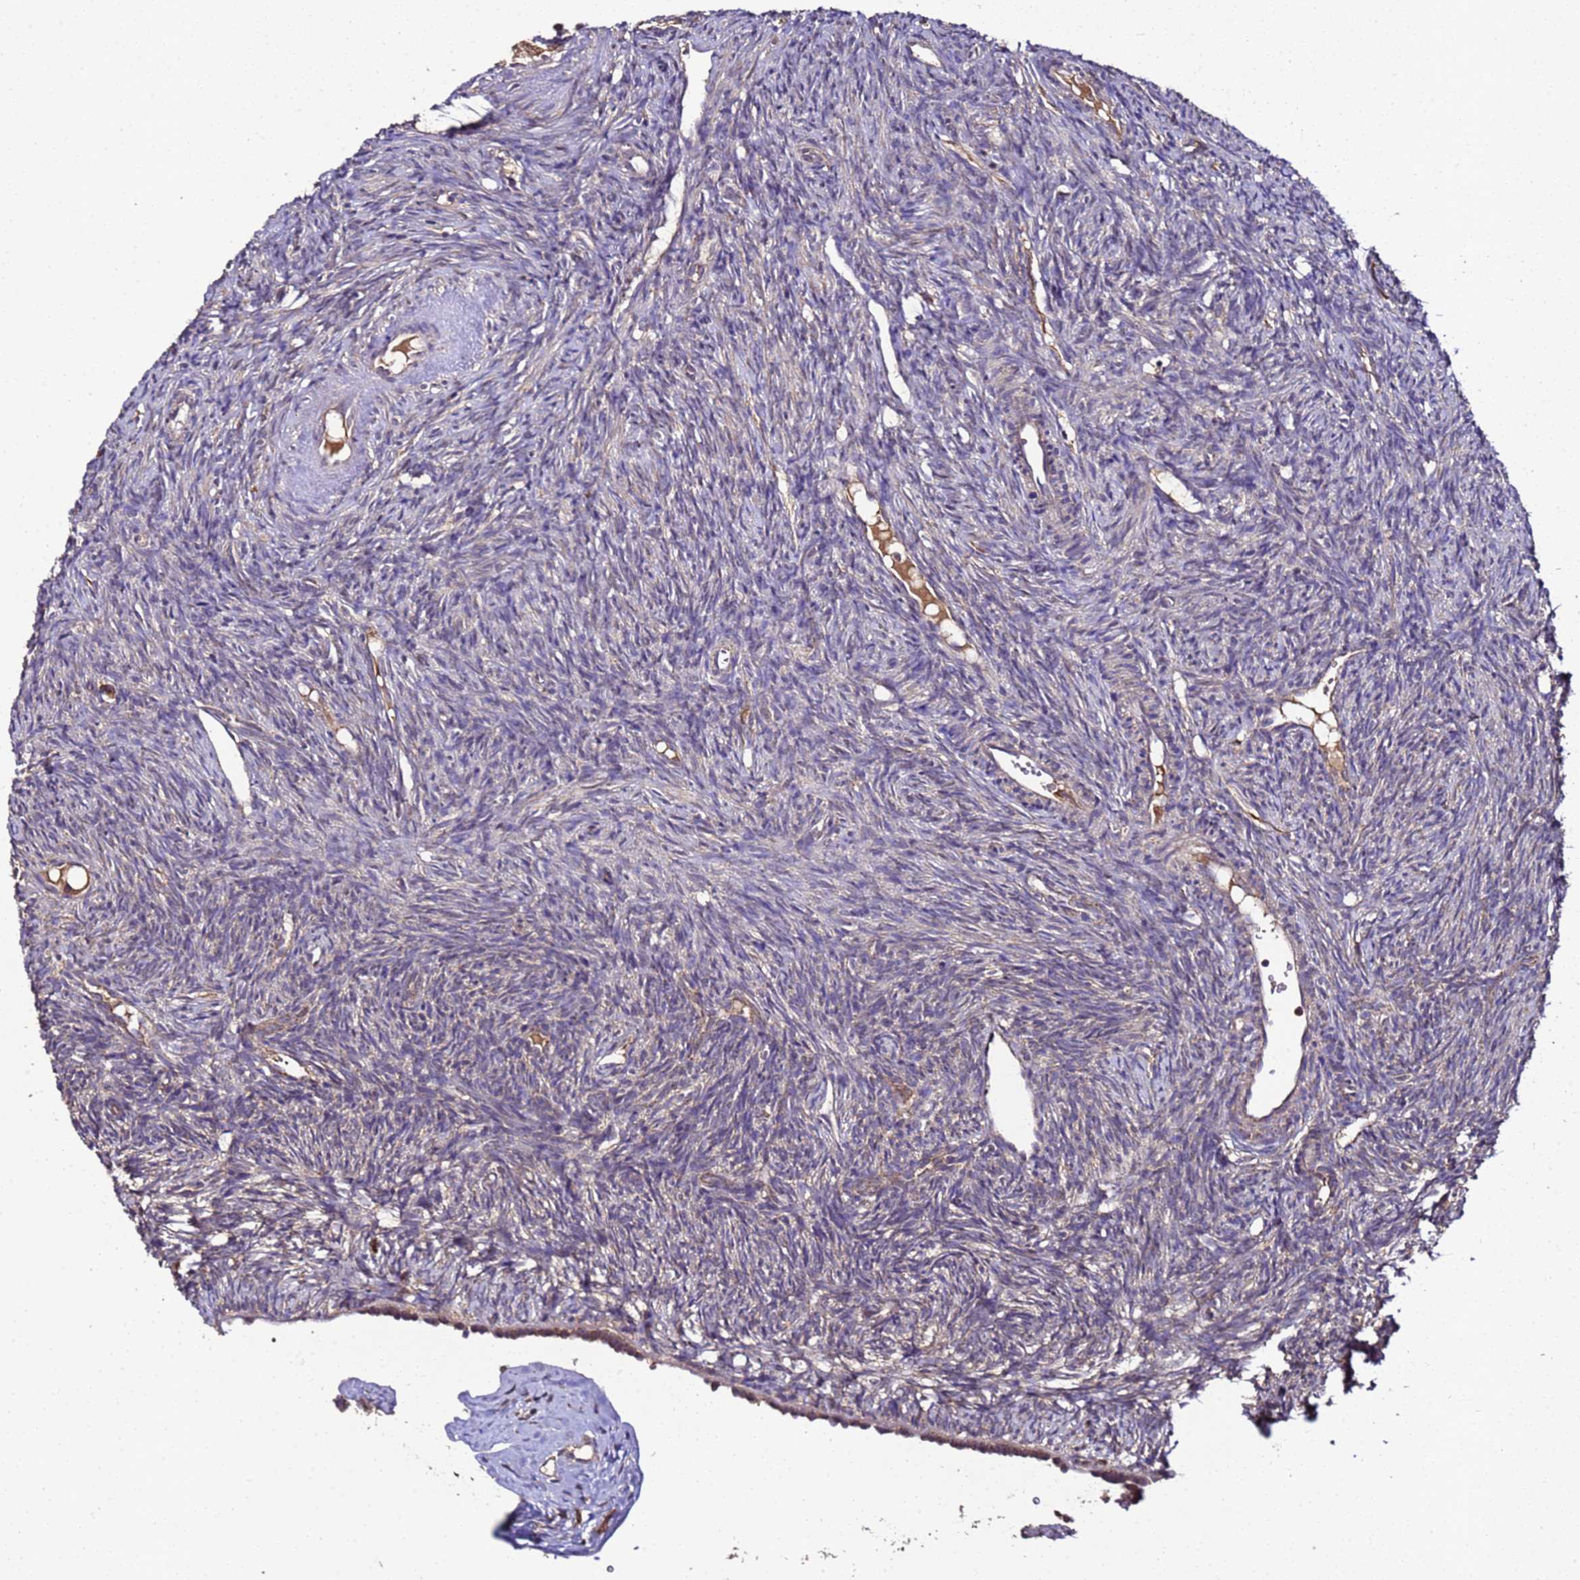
{"staining": {"intensity": "weak", "quantity": "<25%", "location": "cytoplasmic/membranous"}, "tissue": "ovary", "cell_type": "Ovarian stroma cells", "image_type": "normal", "snomed": [{"axis": "morphology", "description": "Normal tissue, NOS"}, {"axis": "topography", "description": "Ovary"}], "caption": "The image exhibits no staining of ovarian stroma cells in benign ovary.", "gene": "HSPBAP1", "patient": {"sex": "female", "age": 51}}